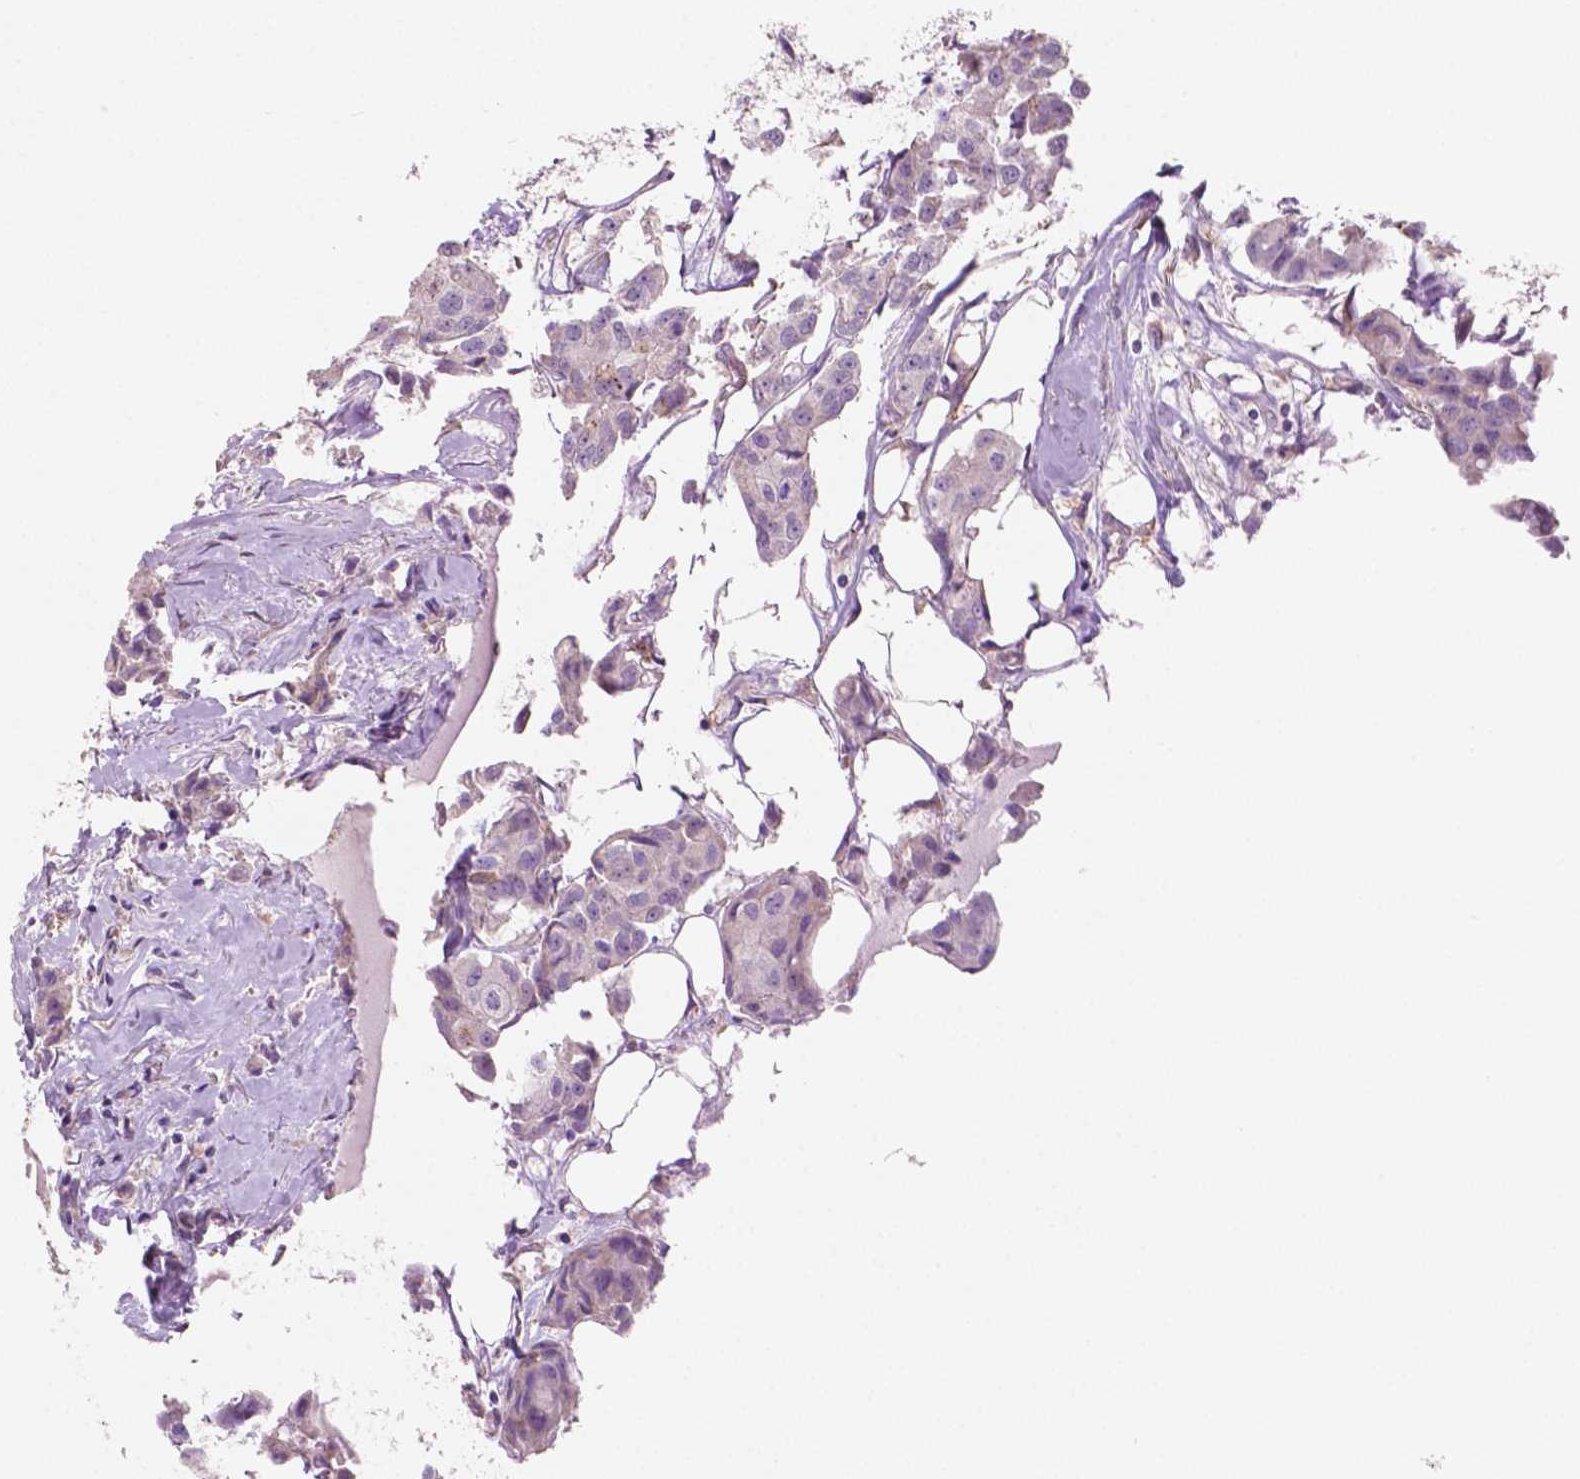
{"staining": {"intensity": "negative", "quantity": "none", "location": "none"}, "tissue": "breast cancer", "cell_type": "Tumor cells", "image_type": "cancer", "snomed": [{"axis": "morphology", "description": "Duct carcinoma"}, {"axis": "topography", "description": "Breast"}, {"axis": "topography", "description": "Lymph node"}], "caption": "High magnification brightfield microscopy of breast invasive ductal carcinoma stained with DAB (3,3'-diaminobenzidine) (brown) and counterstained with hematoxylin (blue): tumor cells show no significant staining.", "gene": "LRP1B", "patient": {"sex": "female", "age": 80}}